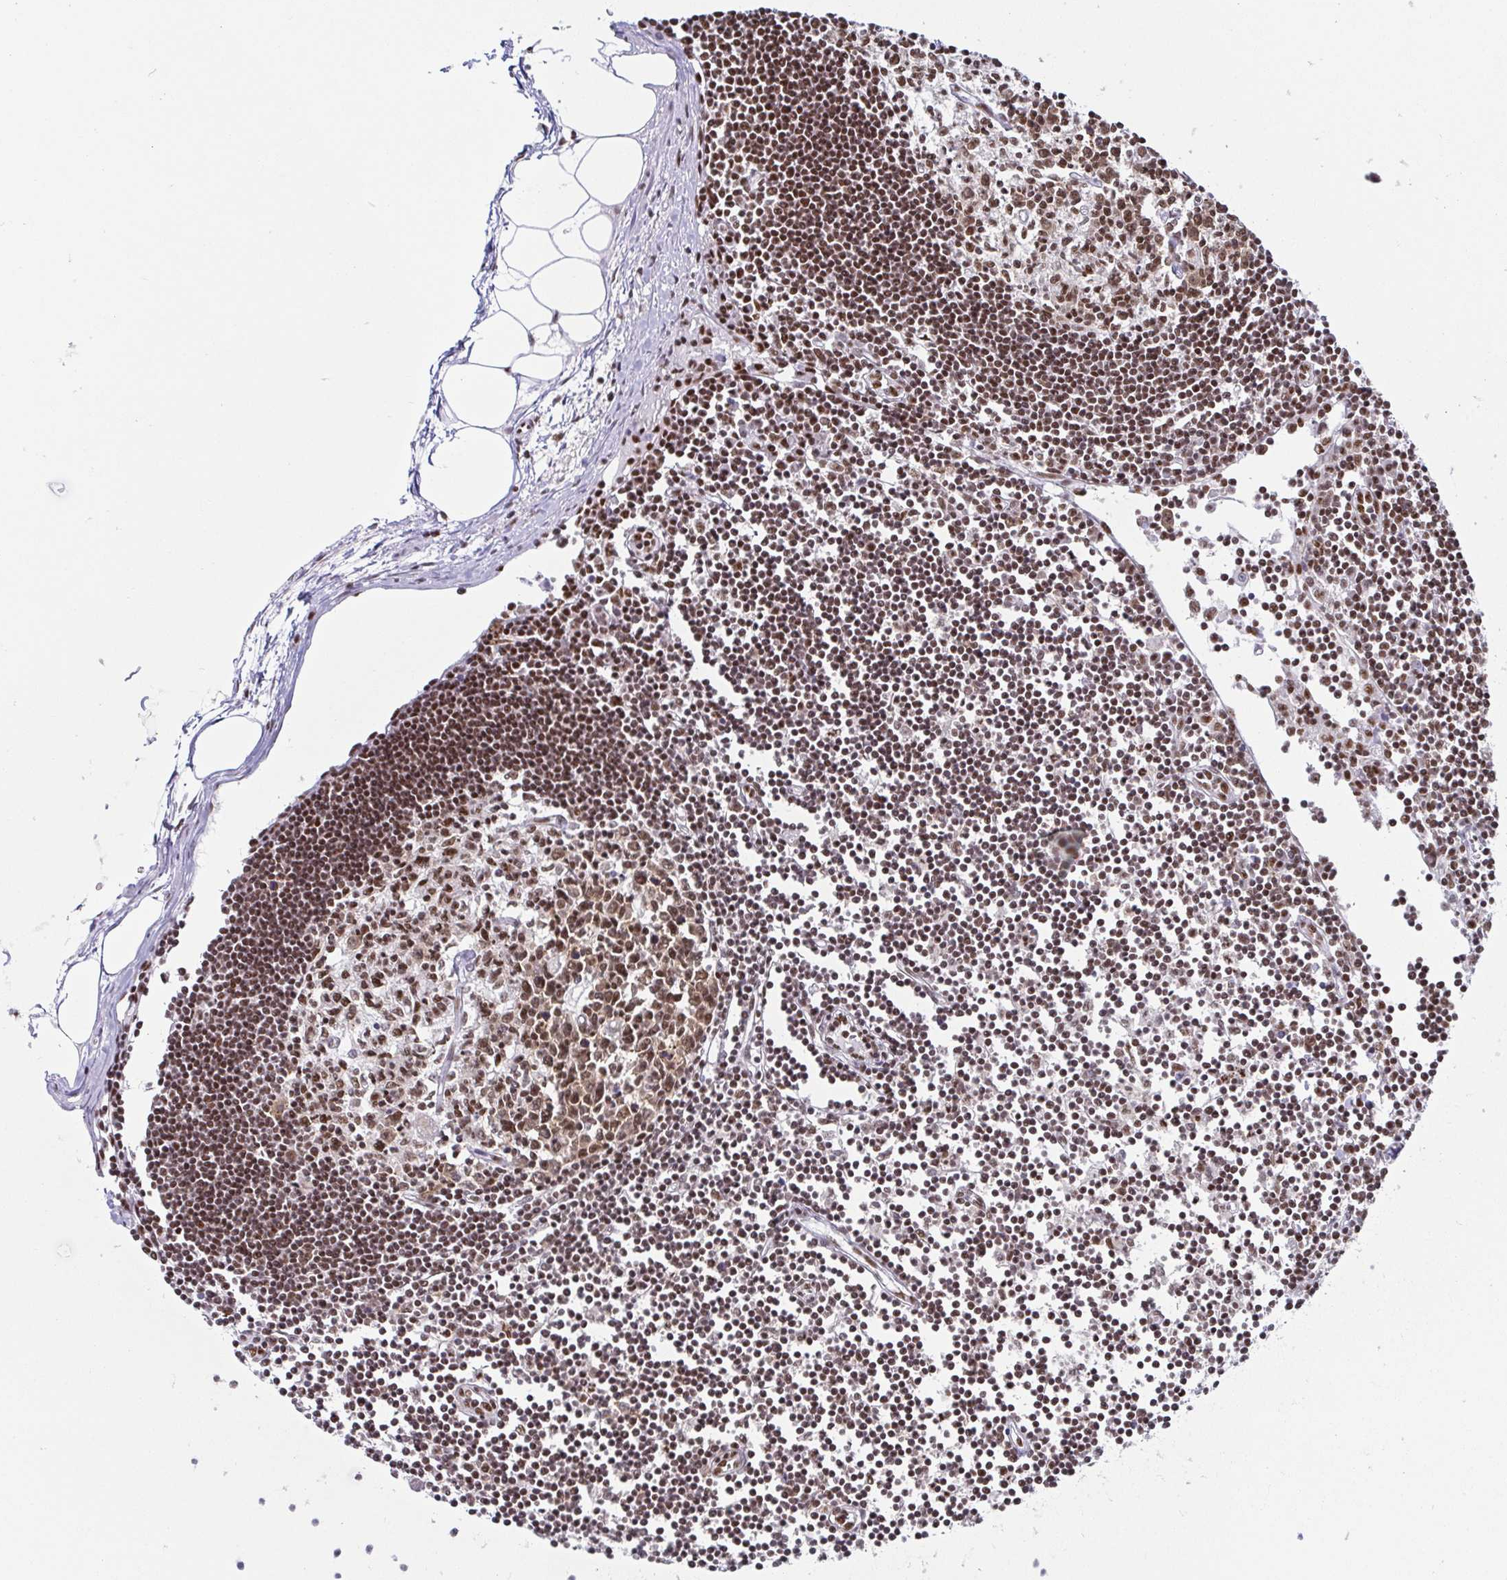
{"staining": {"intensity": "moderate", "quantity": ">75%", "location": "nuclear"}, "tissue": "lymph node", "cell_type": "Germinal center cells", "image_type": "normal", "snomed": [{"axis": "morphology", "description": "Normal tissue, NOS"}, {"axis": "topography", "description": "Lymph node"}], "caption": "This photomicrograph reveals unremarkable lymph node stained with immunohistochemistry to label a protein in brown. The nuclear of germinal center cells show moderate positivity for the protein. Nuclei are counter-stained blue.", "gene": "EWSR1", "patient": {"sex": "female", "age": 65}}